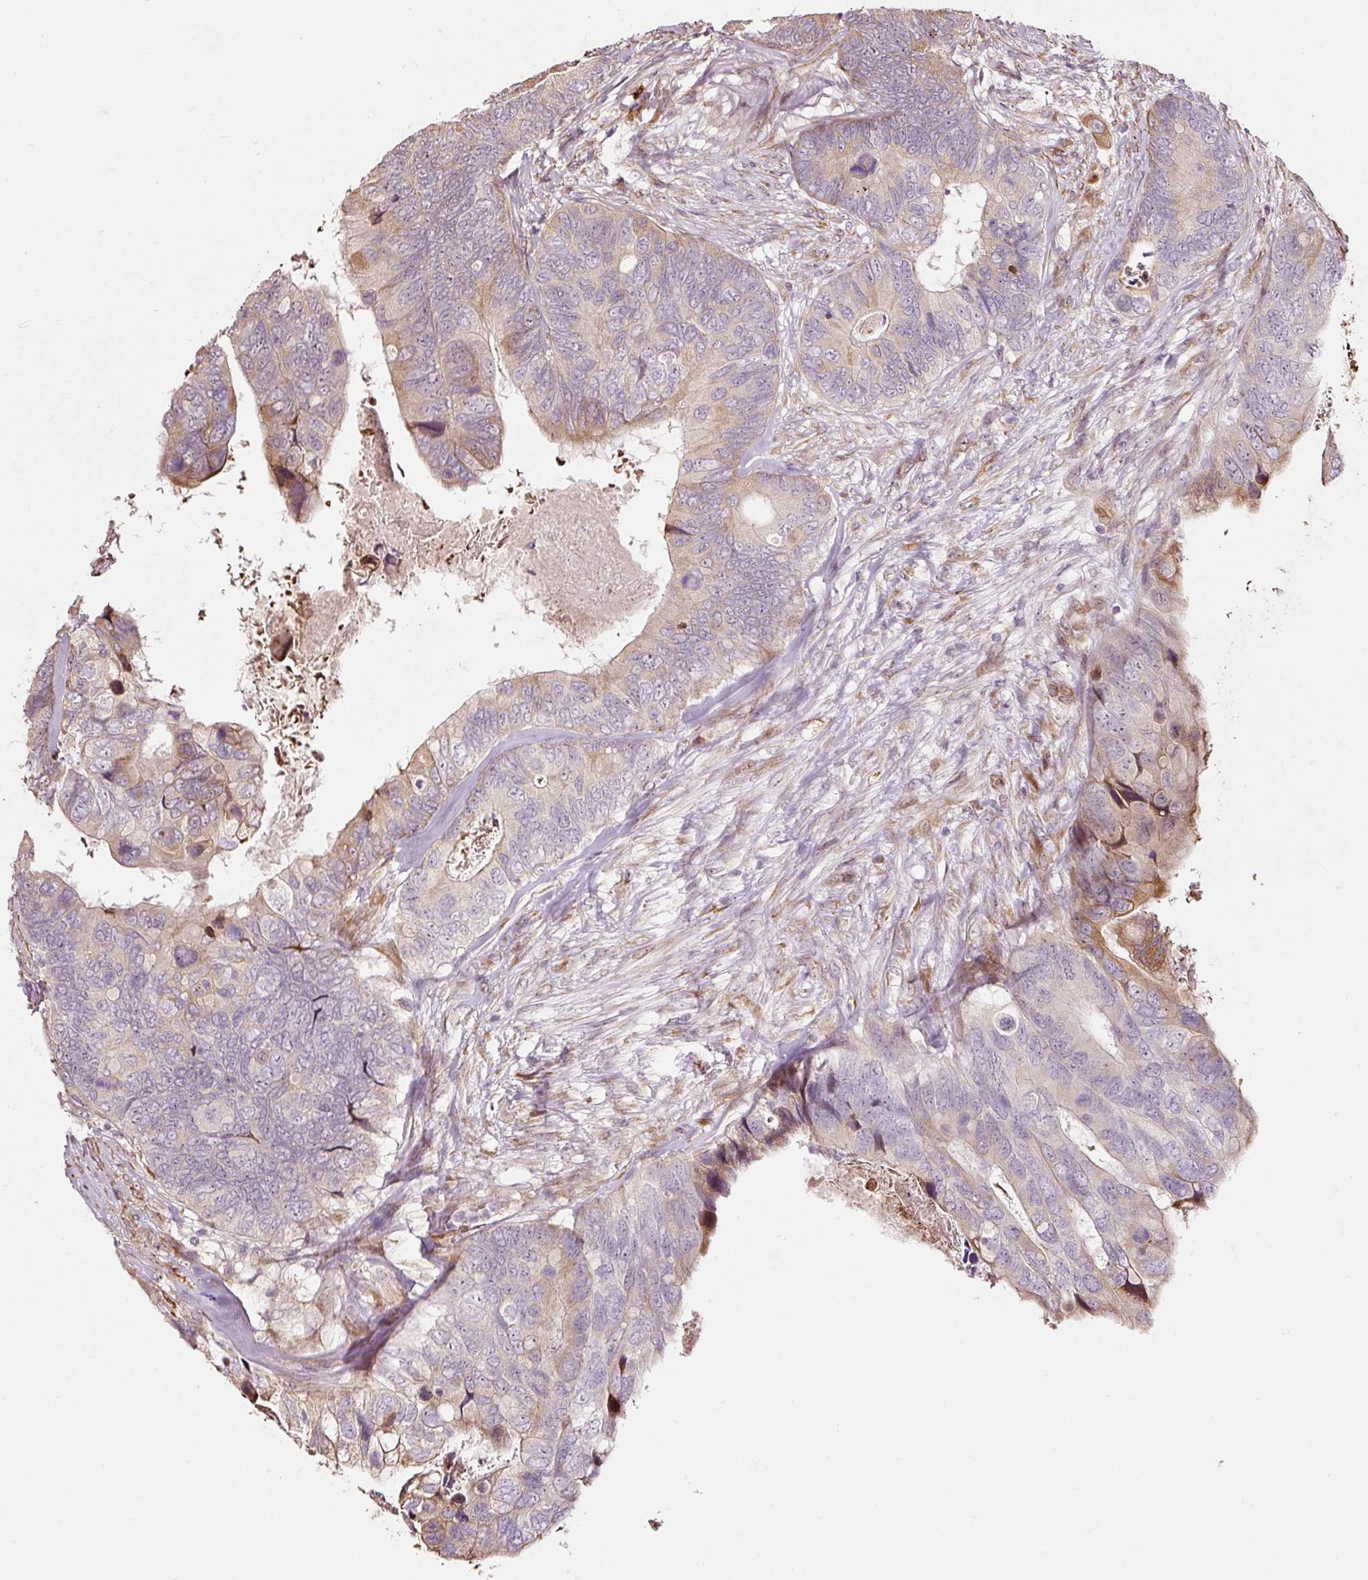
{"staining": {"intensity": "moderate", "quantity": "<25%", "location": "cytoplasmic/membranous"}, "tissue": "colorectal cancer", "cell_type": "Tumor cells", "image_type": "cancer", "snomed": [{"axis": "morphology", "description": "Adenocarcinoma, NOS"}, {"axis": "topography", "description": "Colon"}], "caption": "A brown stain labels moderate cytoplasmic/membranous expression of a protein in colorectal adenocarcinoma tumor cells.", "gene": "ETF1", "patient": {"sex": "female", "age": 67}}